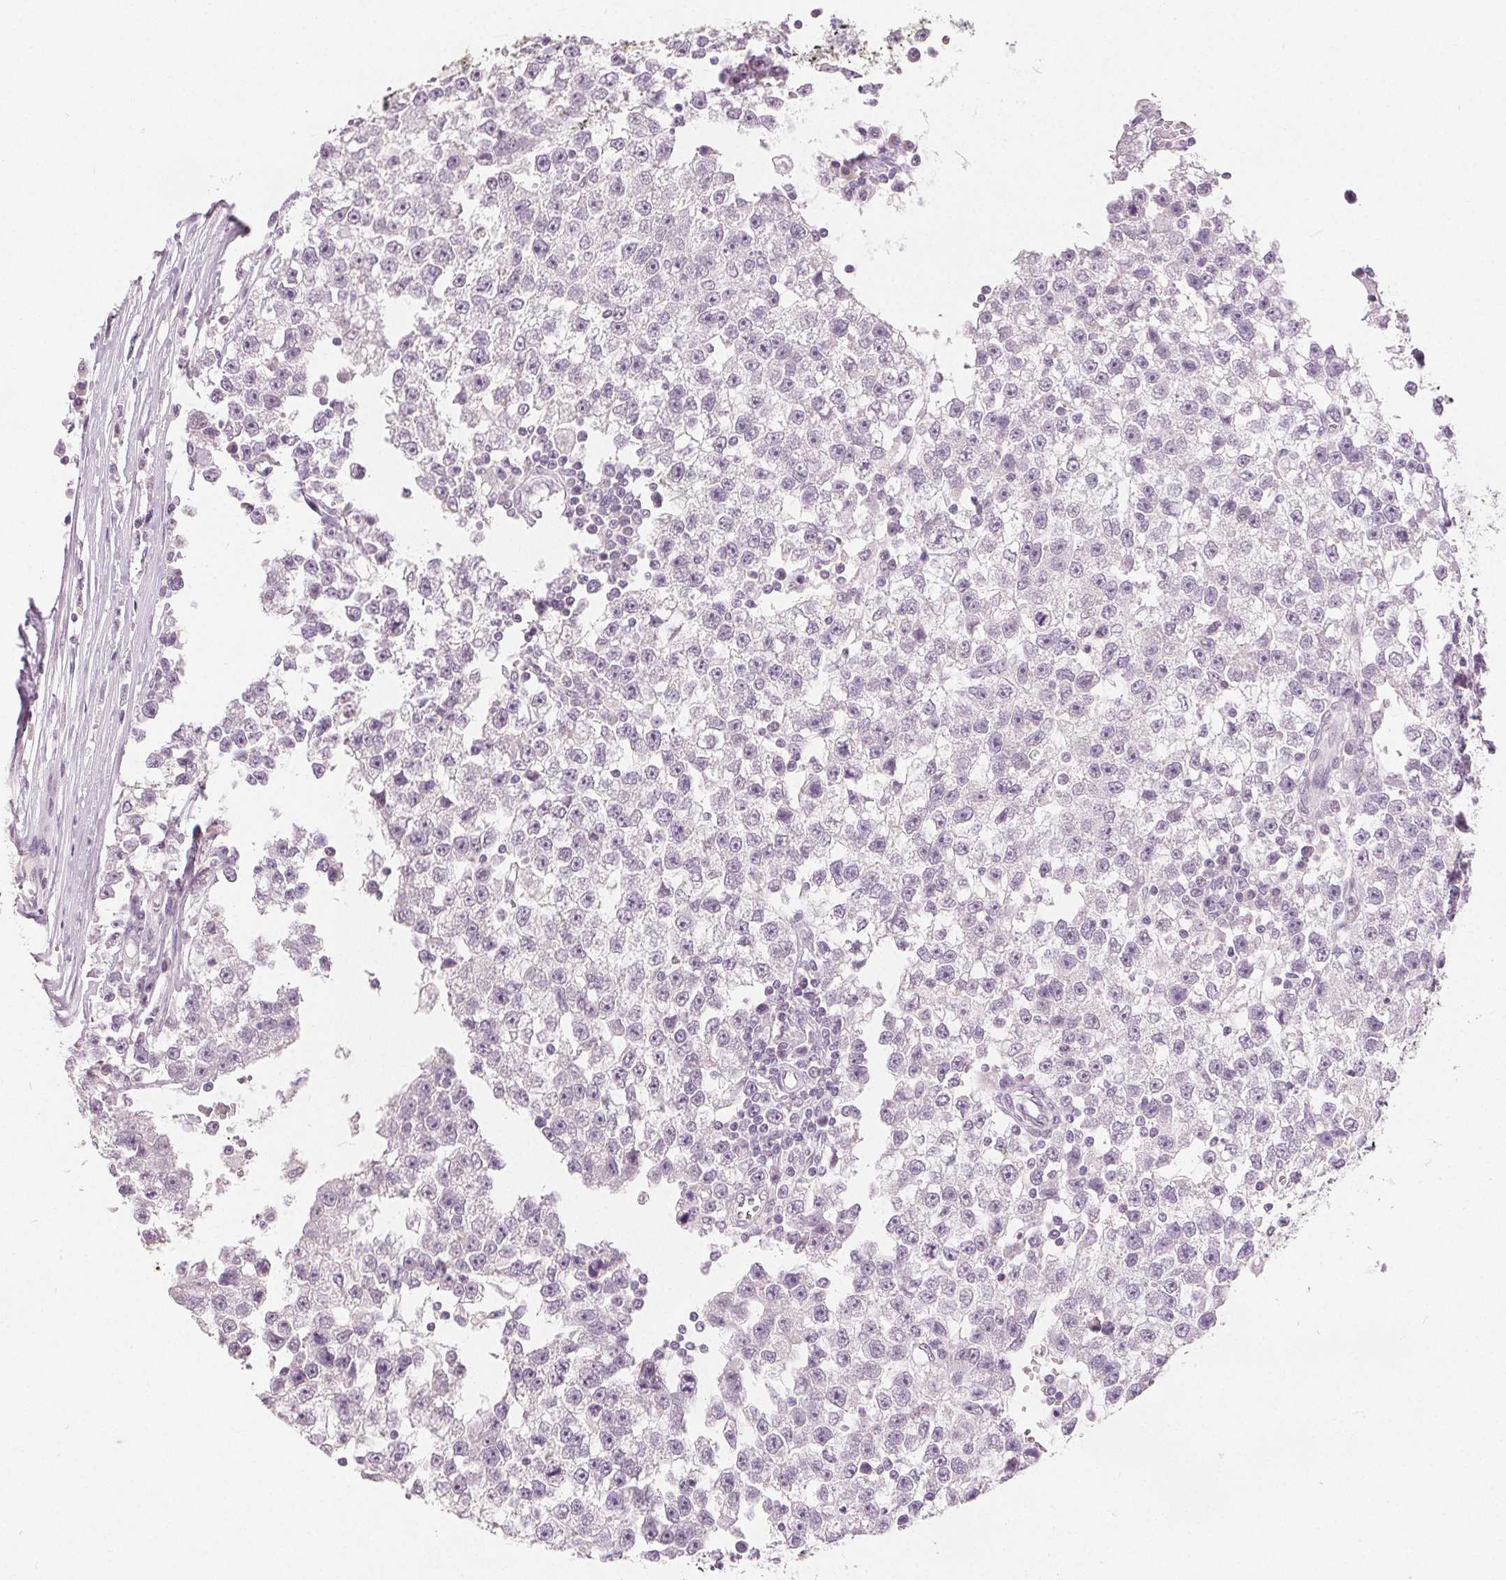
{"staining": {"intensity": "negative", "quantity": "none", "location": "none"}, "tissue": "testis cancer", "cell_type": "Tumor cells", "image_type": "cancer", "snomed": [{"axis": "morphology", "description": "Seminoma, NOS"}, {"axis": "topography", "description": "Testis"}], "caption": "Immunohistochemistry (IHC) photomicrograph of neoplastic tissue: human seminoma (testis) stained with DAB (3,3'-diaminobenzidine) displays no significant protein expression in tumor cells.", "gene": "CA12", "patient": {"sex": "male", "age": 34}}